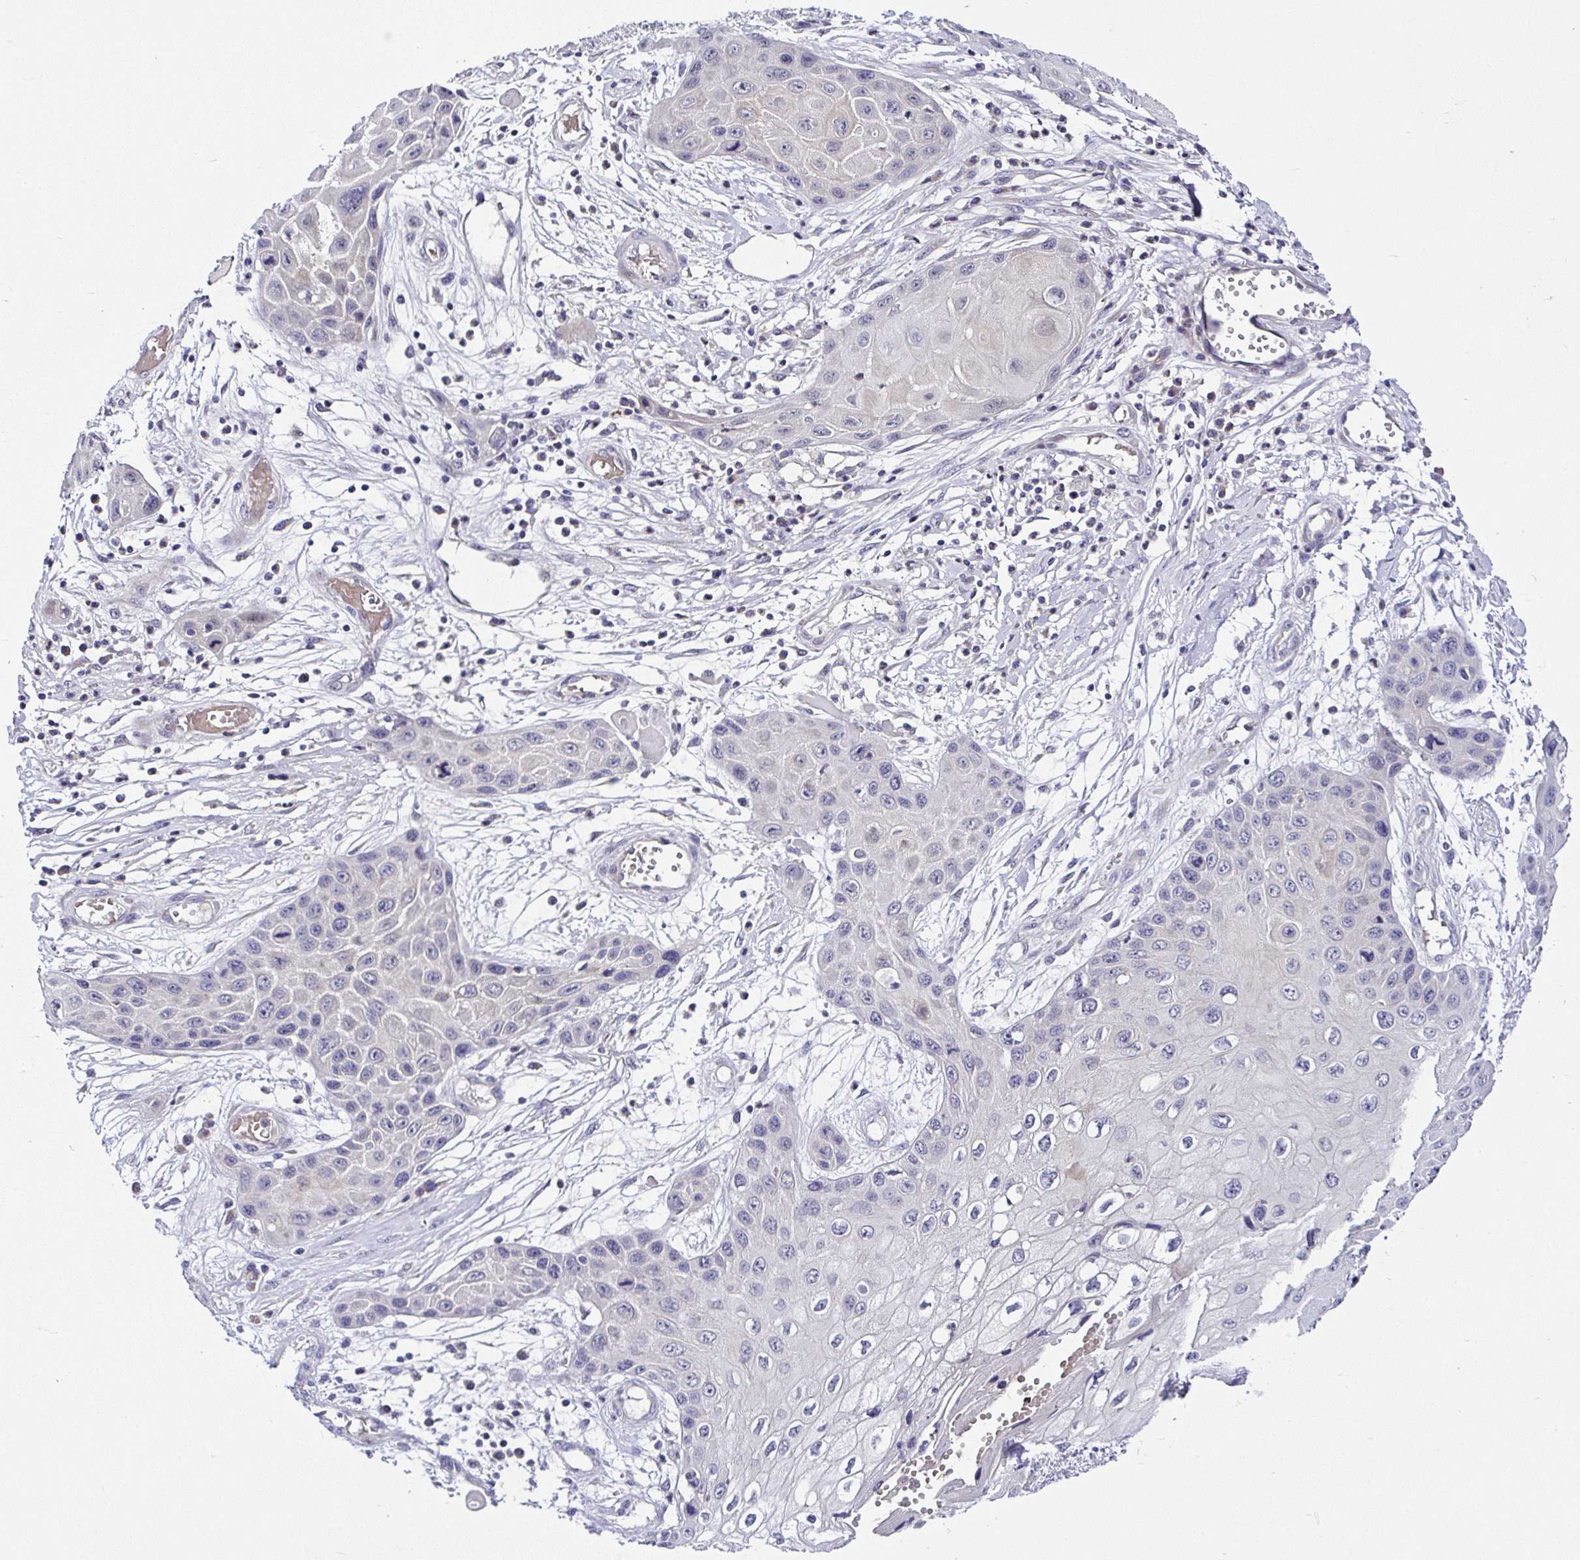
{"staining": {"intensity": "negative", "quantity": "none", "location": "none"}, "tissue": "skin cancer", "cell_type": "Tumor cells", "image_type": "cancer", "snomed": [{"axis": "morphology", "description": "Squamous cell carcinoma, NOS"}, {"axis": "topography", "description": "Skin"}, {"axis": "topography", "description": "Vulva"}], "caption": "High power microscopy histopathology image of an immunohistochemistry image of skin squamous cell carcinoma, revealing no significant expression in tumor cells.", "gene": "DEPDC5", "patient": {"sex": "female", "age": 44}}